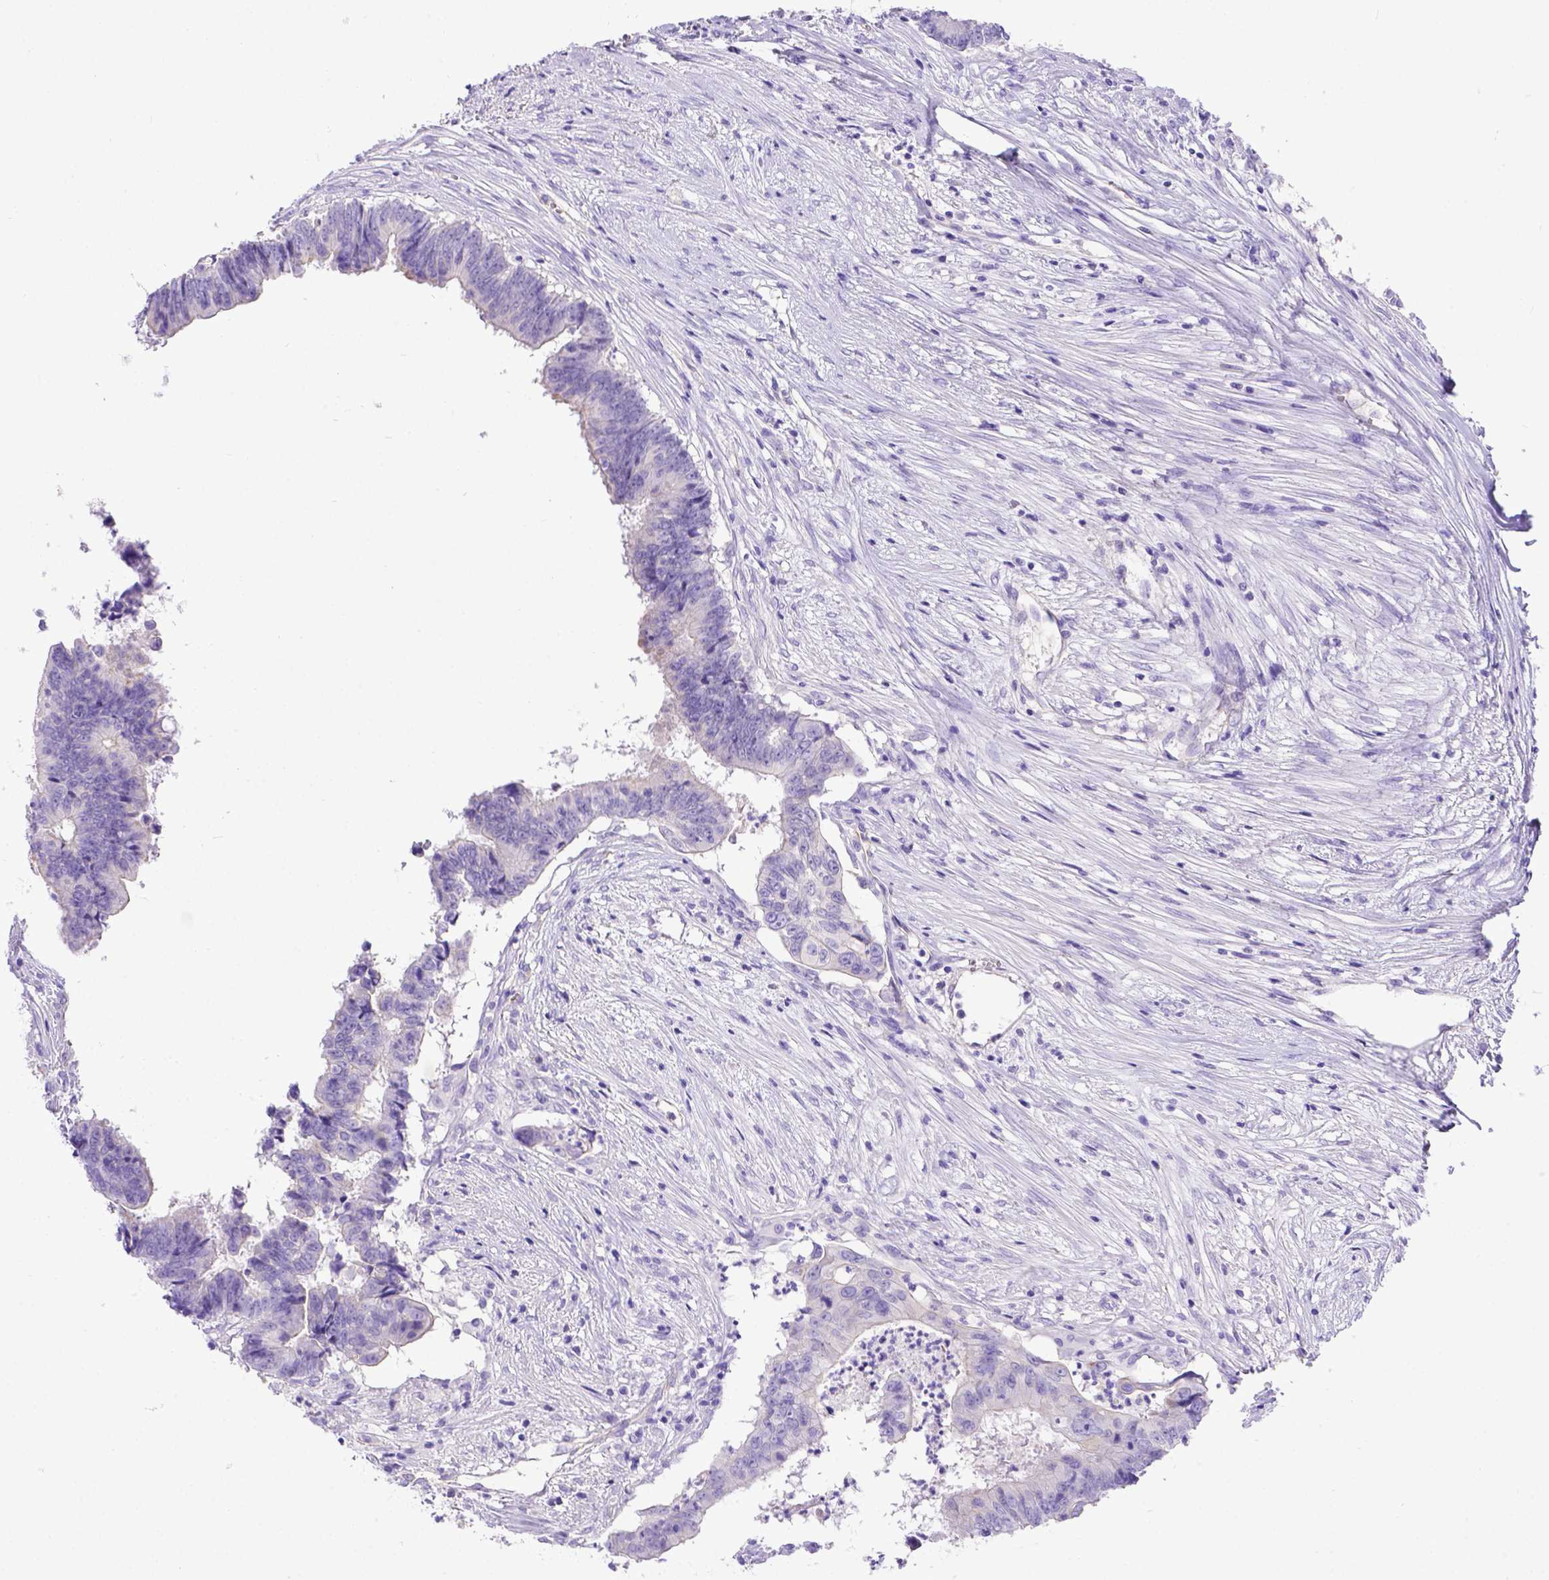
{"staining": {"intensity": "negative", "quantity": "none", "location": "none"}, "tissue": "colorectal cancer", "cell_type": "Tumor cells", "image_type": "cancer", "snomed": [{"axis": "morphology", "description": "Adenocarcinoma, NOS"}, {"axis": "topography", "description": "Colon"}], "caption": "Histopathology image shows no significant protein staining in tumor cells of colorectal cancer (adenocarcinoma).", "gene": "LRRC18", "patient": {"sex": "female", "age": 82}}